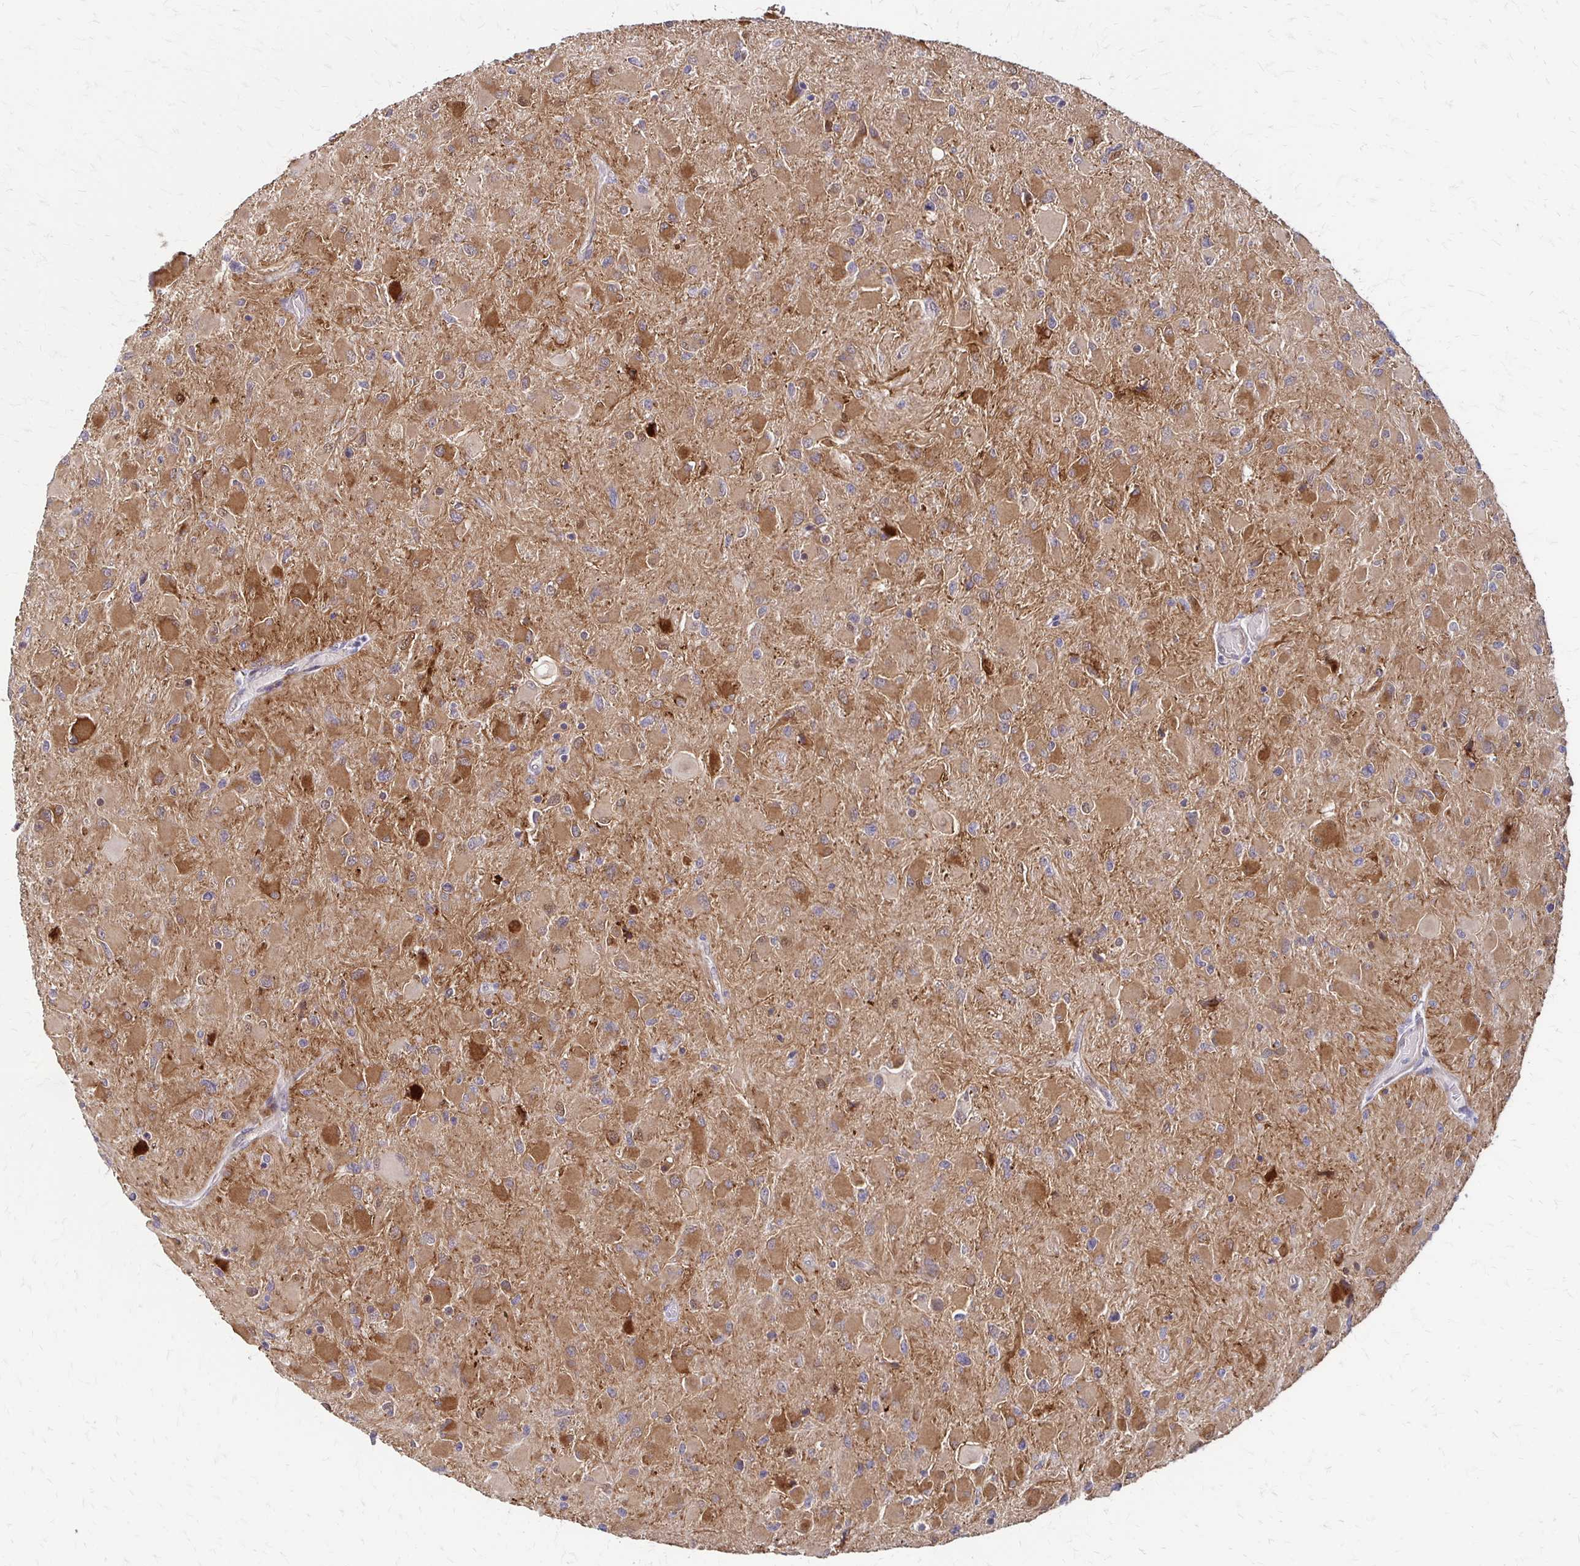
{"staining": {"intensity": "moderate", "quantity": ">75%", "location": "cytoplasmic/membranous"}, "tissue": "glioma", "cell_type": "Tumor cells", "image_type": "cancer", "snomed": [{"axis": "morphology", "description": "Glioma, malignant, High grade"}, {"axis": "topography", "description": "Cerebral cortex"}], "caption": "Brown immunohistochemical staining in human malignant glioma (high-grade) exhibits moderate cytoplasmic/membranous expression in about >75% of tumor cells.", "gene": "CFL2", "patient": {"sex": "female", "age": 36}}